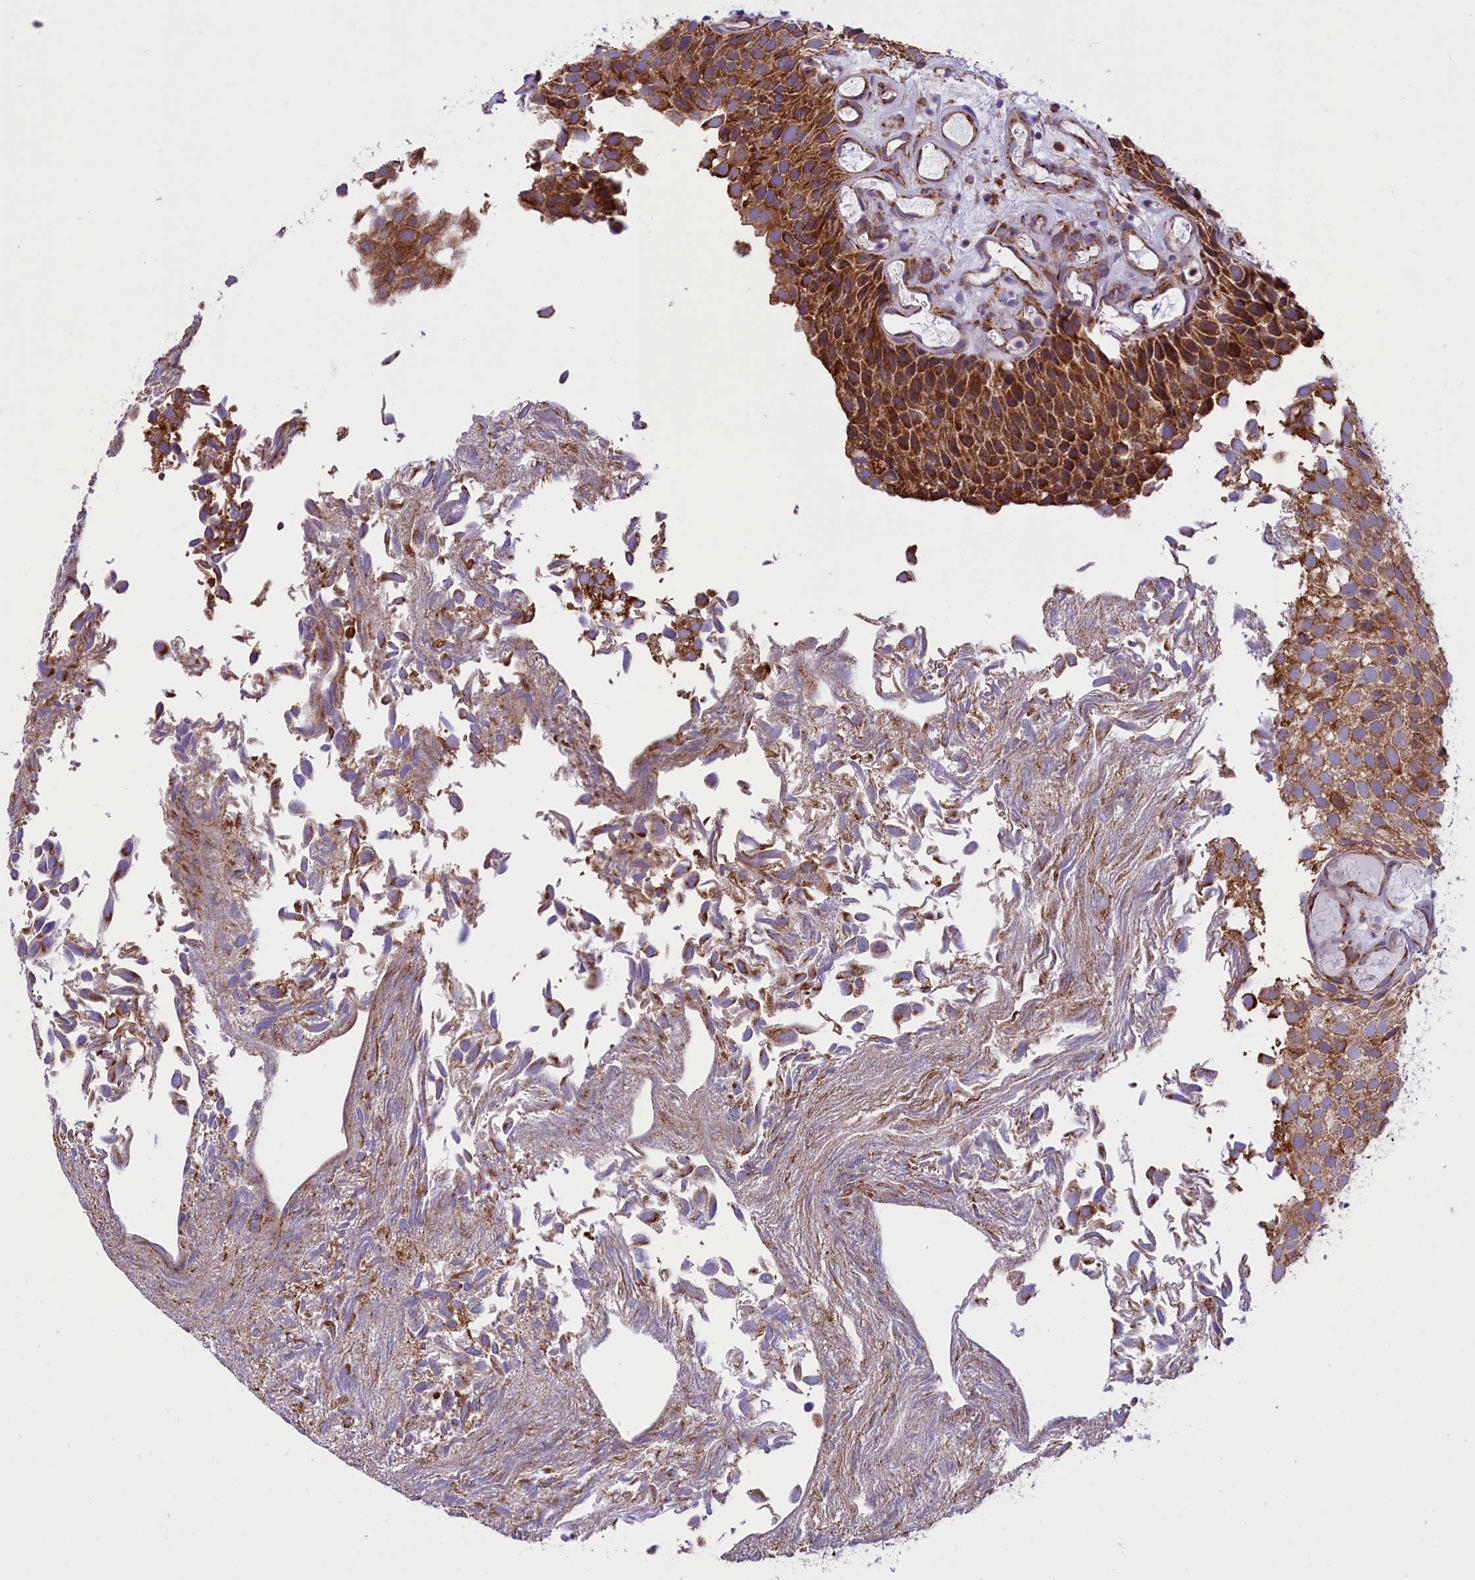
{"staining": {"intensity": "strong", "quantity": ">75%", "location": "cytoplasmic/membranous"}, "tissue": "urothelial cancer", "cell_type": "Tumor cells", "image_type": "cancer", "snomed": [{"axis": "morphology", "description": "Urothelial carcinoma, Low grade"}, {"axis": "topography", "description": "Urinary bladder"}], "caption": "Low-grade urothelial carcinoma stained with DAB immunohistochemistry demonstrates high levels of strong cytoplasmic/membranous staining in approximately >75% of tumor cells.", "gene": "PTPRU", "patient": {"sex": "male", "age": 89}}